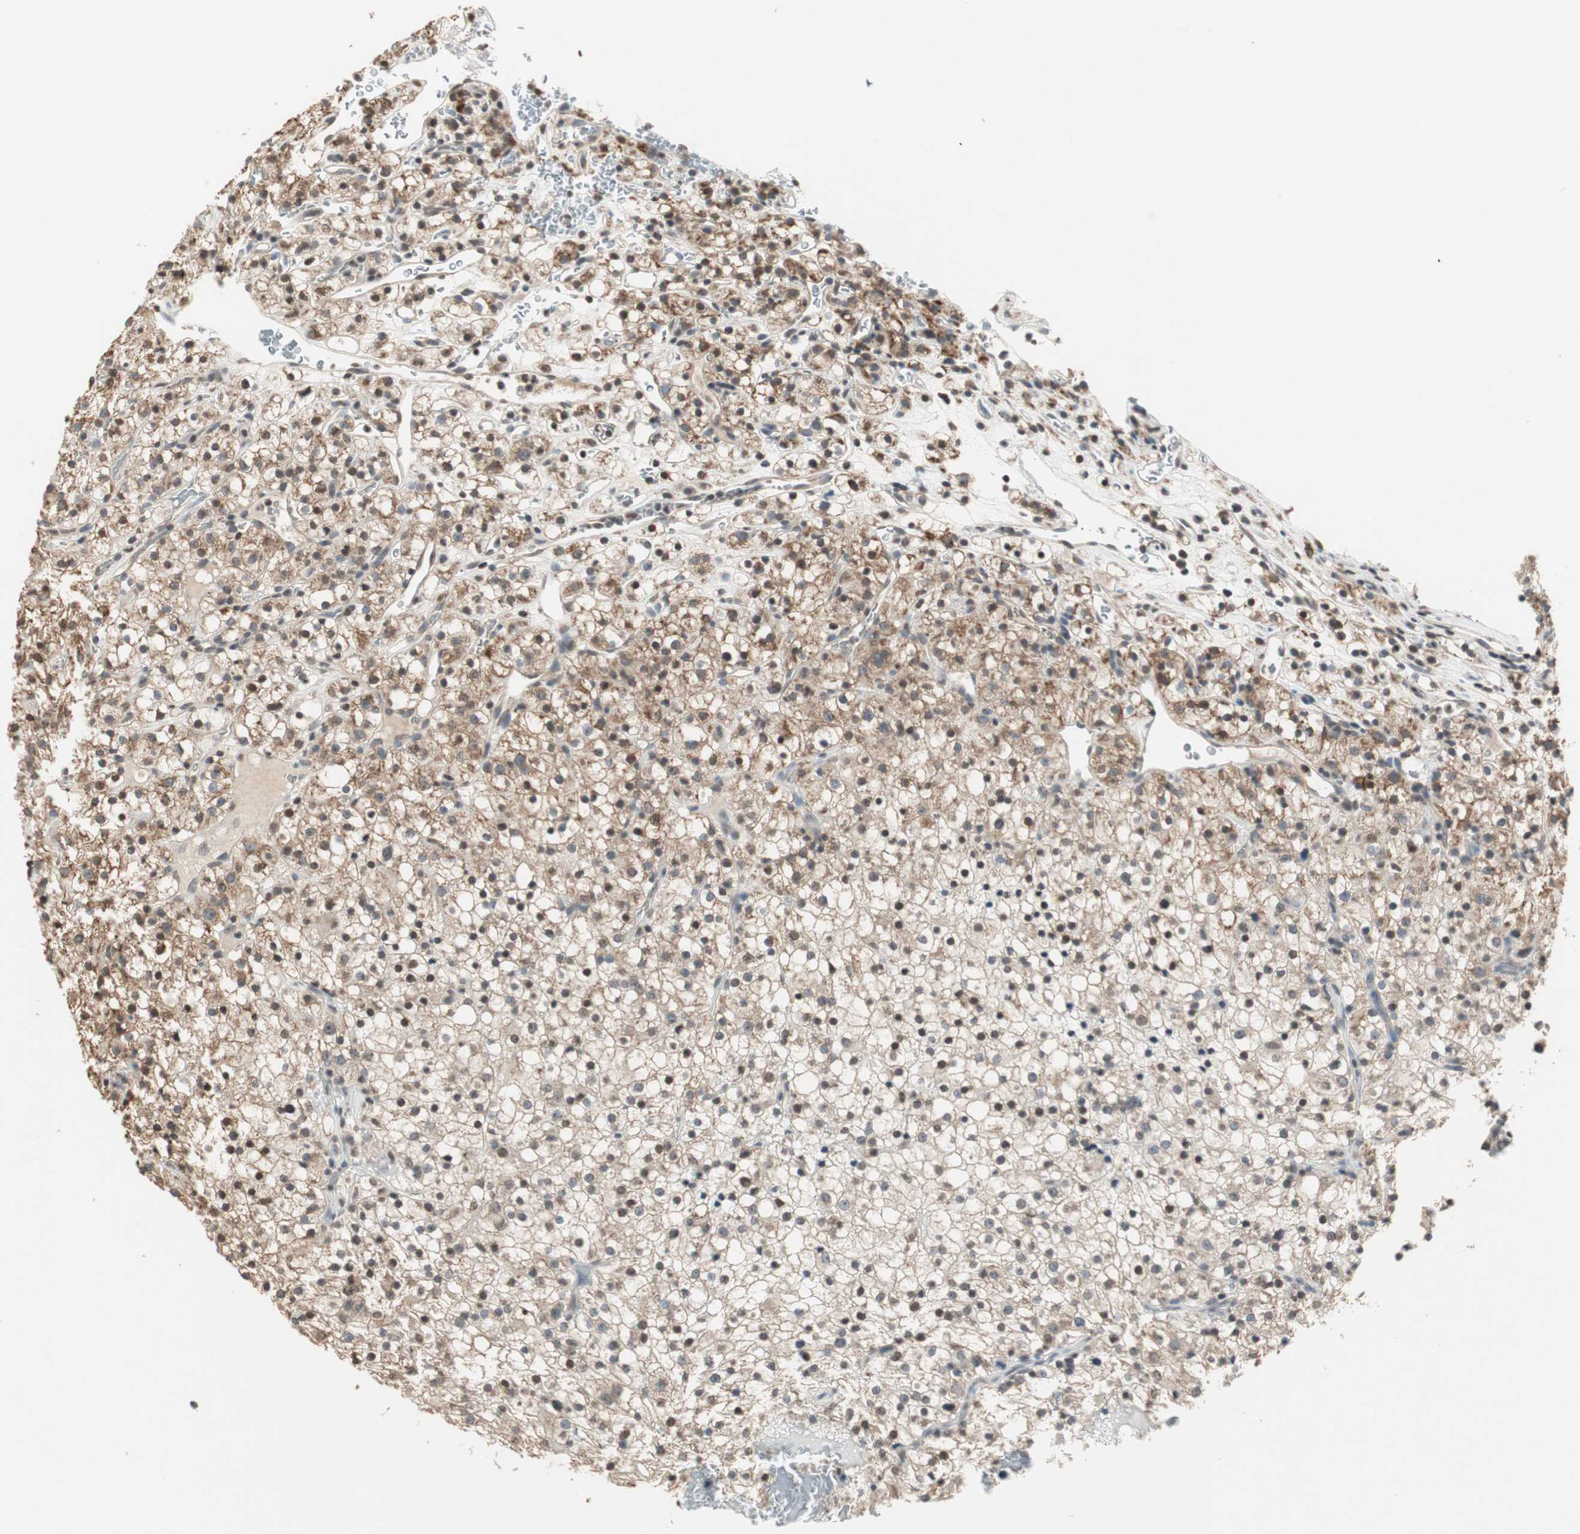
{"staining": {"intensity": "moderate", "quantity": ">75%", "location": "cytoplasmic/membranous,nuclear"}, "tissue": "renal cancer", "cell_type": "Tumor cells", "image_type": "cancer", "snomed": [{"axis": "morphology", "description": "Normal tissue, NOS"}, {"axis": "morphology", "description": "Adenocarcinoma, NOS"}, {"axis": "topography", "description": "Kidney"}], "caption": "Approximately >75% of tumor cells in human renal cancer reveal moderate cytoplasmic/membranous and nuclear protein positivity as visualized by brown immunohistochemical staining.", "gene": "PRELID1", "patient": {"sex": "female", "age": 72}}